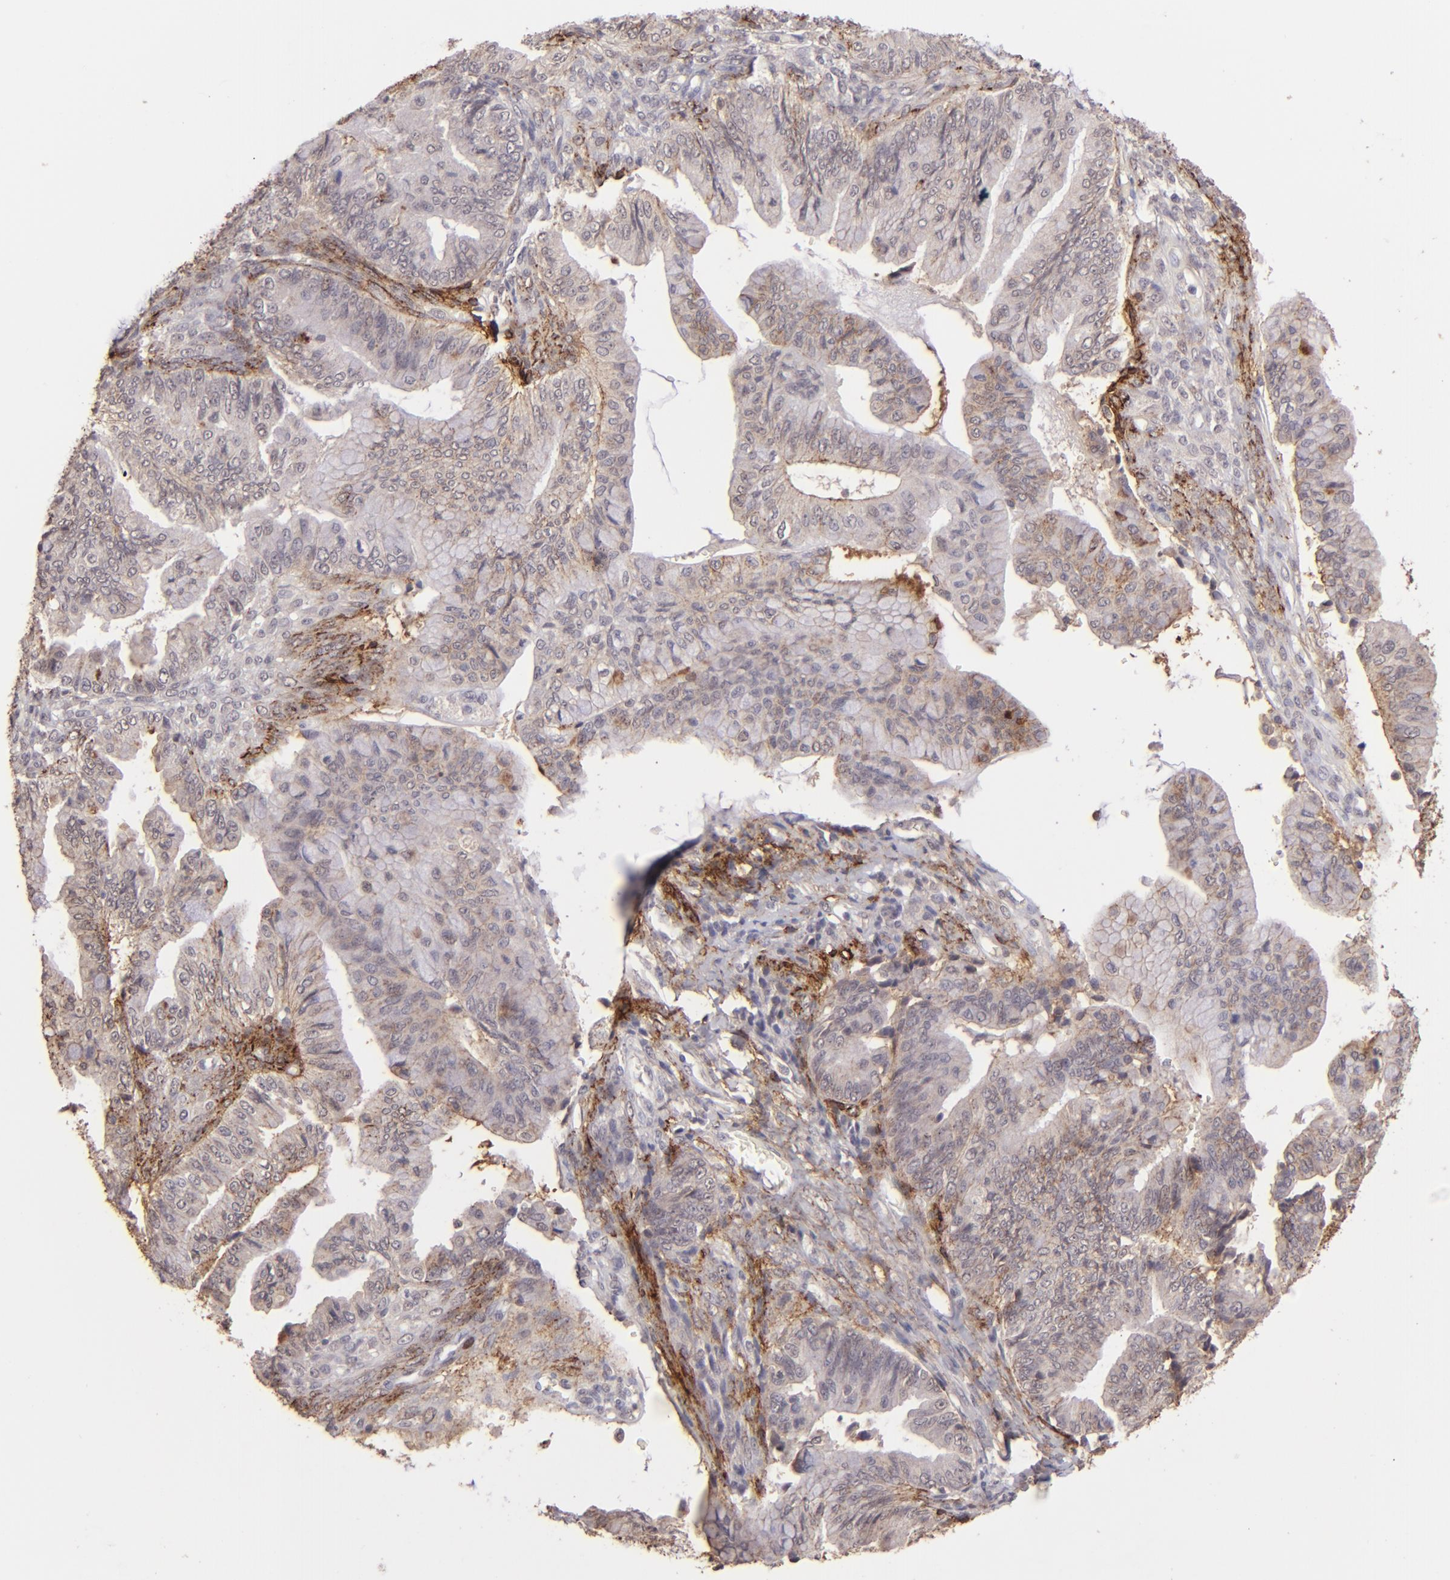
{"staining": {"intensity": "moderate", "quantity": ">75%", "location": "cytoplasmic/membranous"}, "tissue": "ovarian cancer", "cell_type": "Tumor cells", "image_type": "cancer", "snomed": [{"axis": "morphology", "description": "Cystadenocarcinoma, mucinous, NOS"}, {"axis": "topography", "description": "Ovary"}], "caption": "A medium amount of moderate cytoplasmic/membranous staining is seen in approximately >75% of tumor cells in ovarian cancer tissue. (DAB (3,3'-diaminobenzidine) = brown stain, brightfield microscopy at high magnification).", "gene": "CLDN1", "patient": {"sex": "female", "age": 36}}